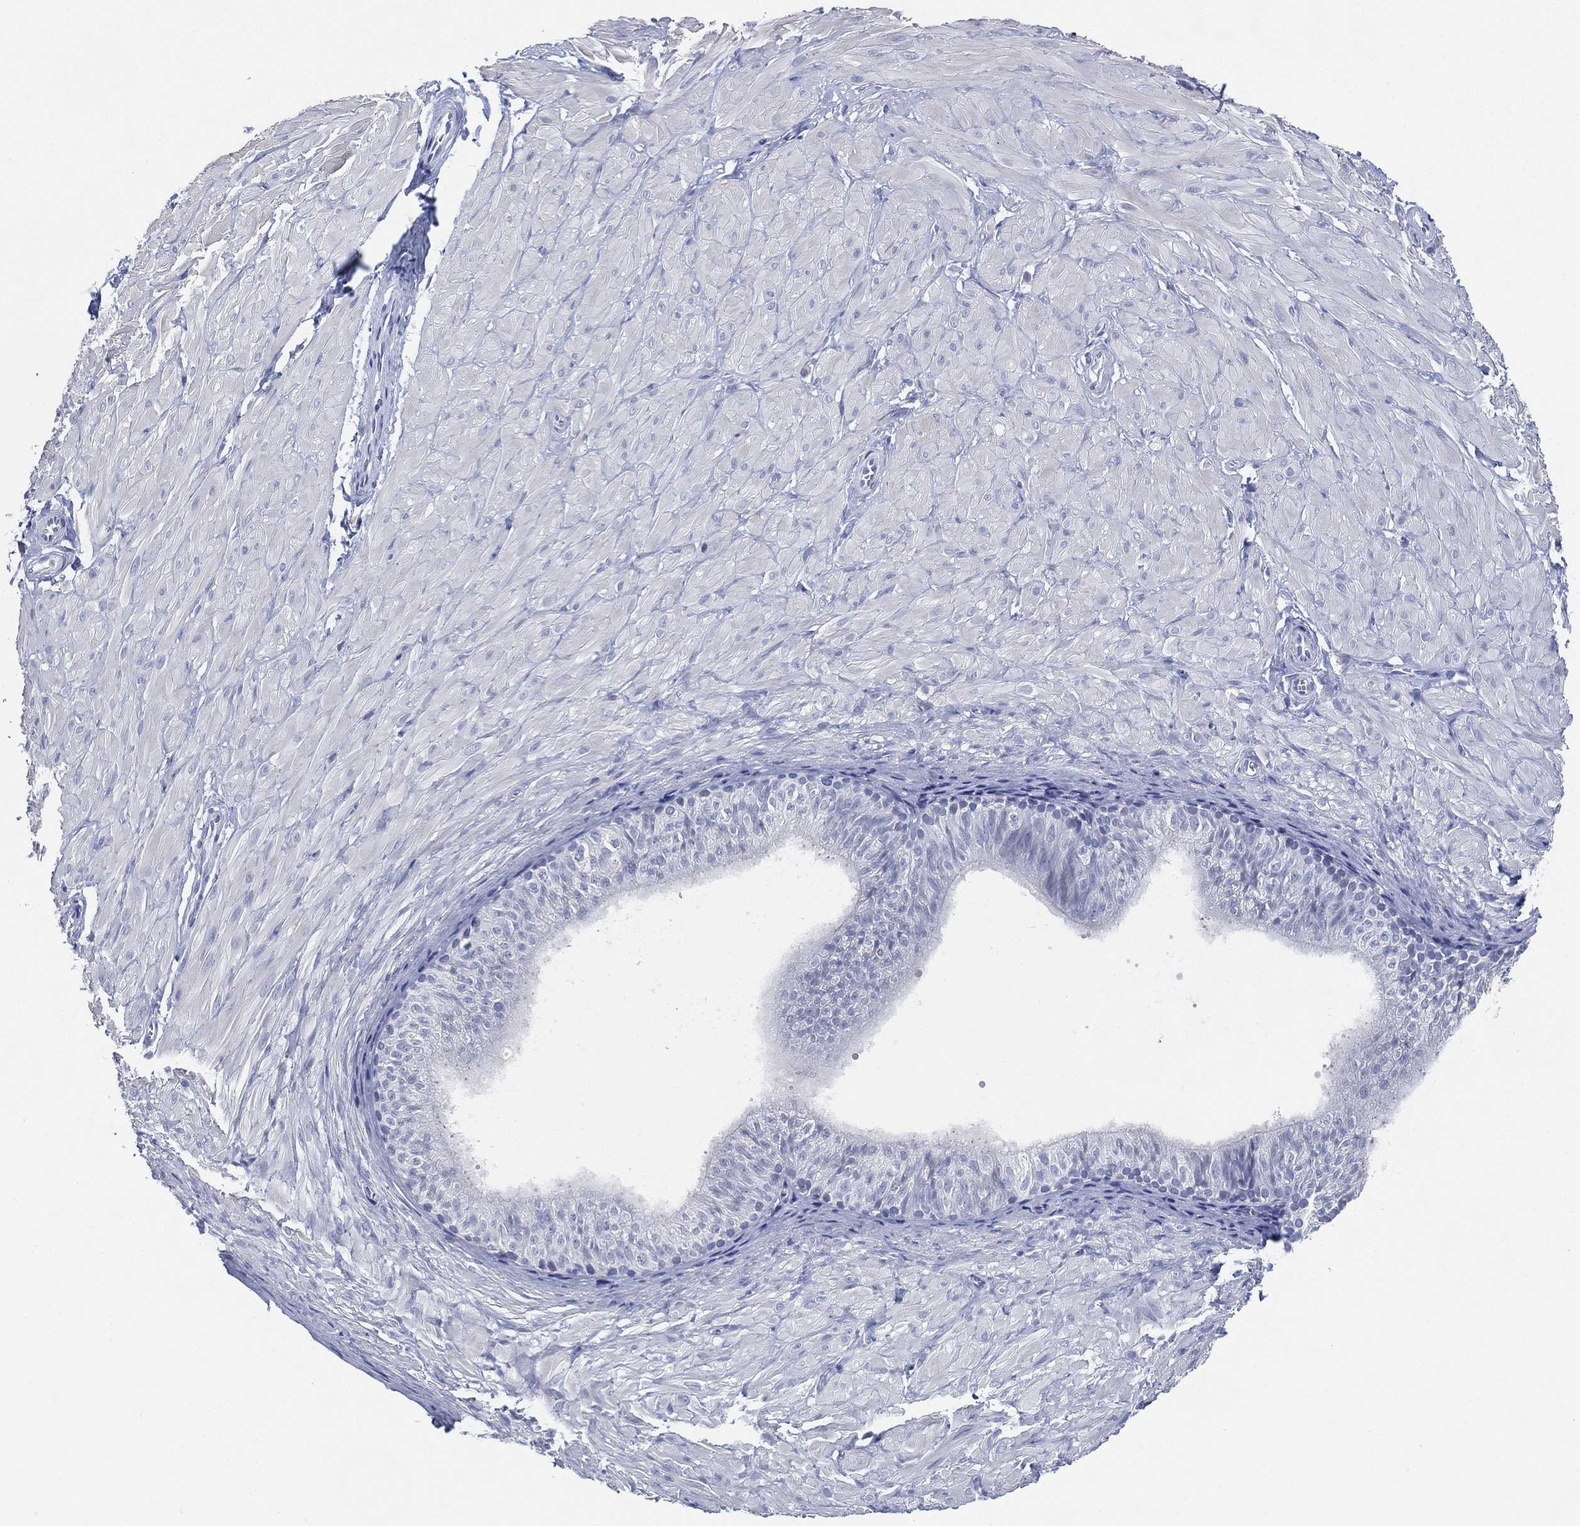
{"staining": {"intensity": "negative", "quantity": "none", "location": "none"}, "tissue": "soft tissue", "cell_type": "Fibroblasts", "image_type": "normal", "snomed": [{"axis": "morphology", "description": "Normal tissue, NOS"}, {"axis": "topography", "description": "Smooth muscle"}, {"axis": "topography", "description": "Peripheral nerve tissue"}], "caption": "Benign soft tissue was stained to show a protein in brown. There is no significant positivity in fibroblasts.", "gene": "TMEM247", "patient": {"sex": "male", "age": 22}}